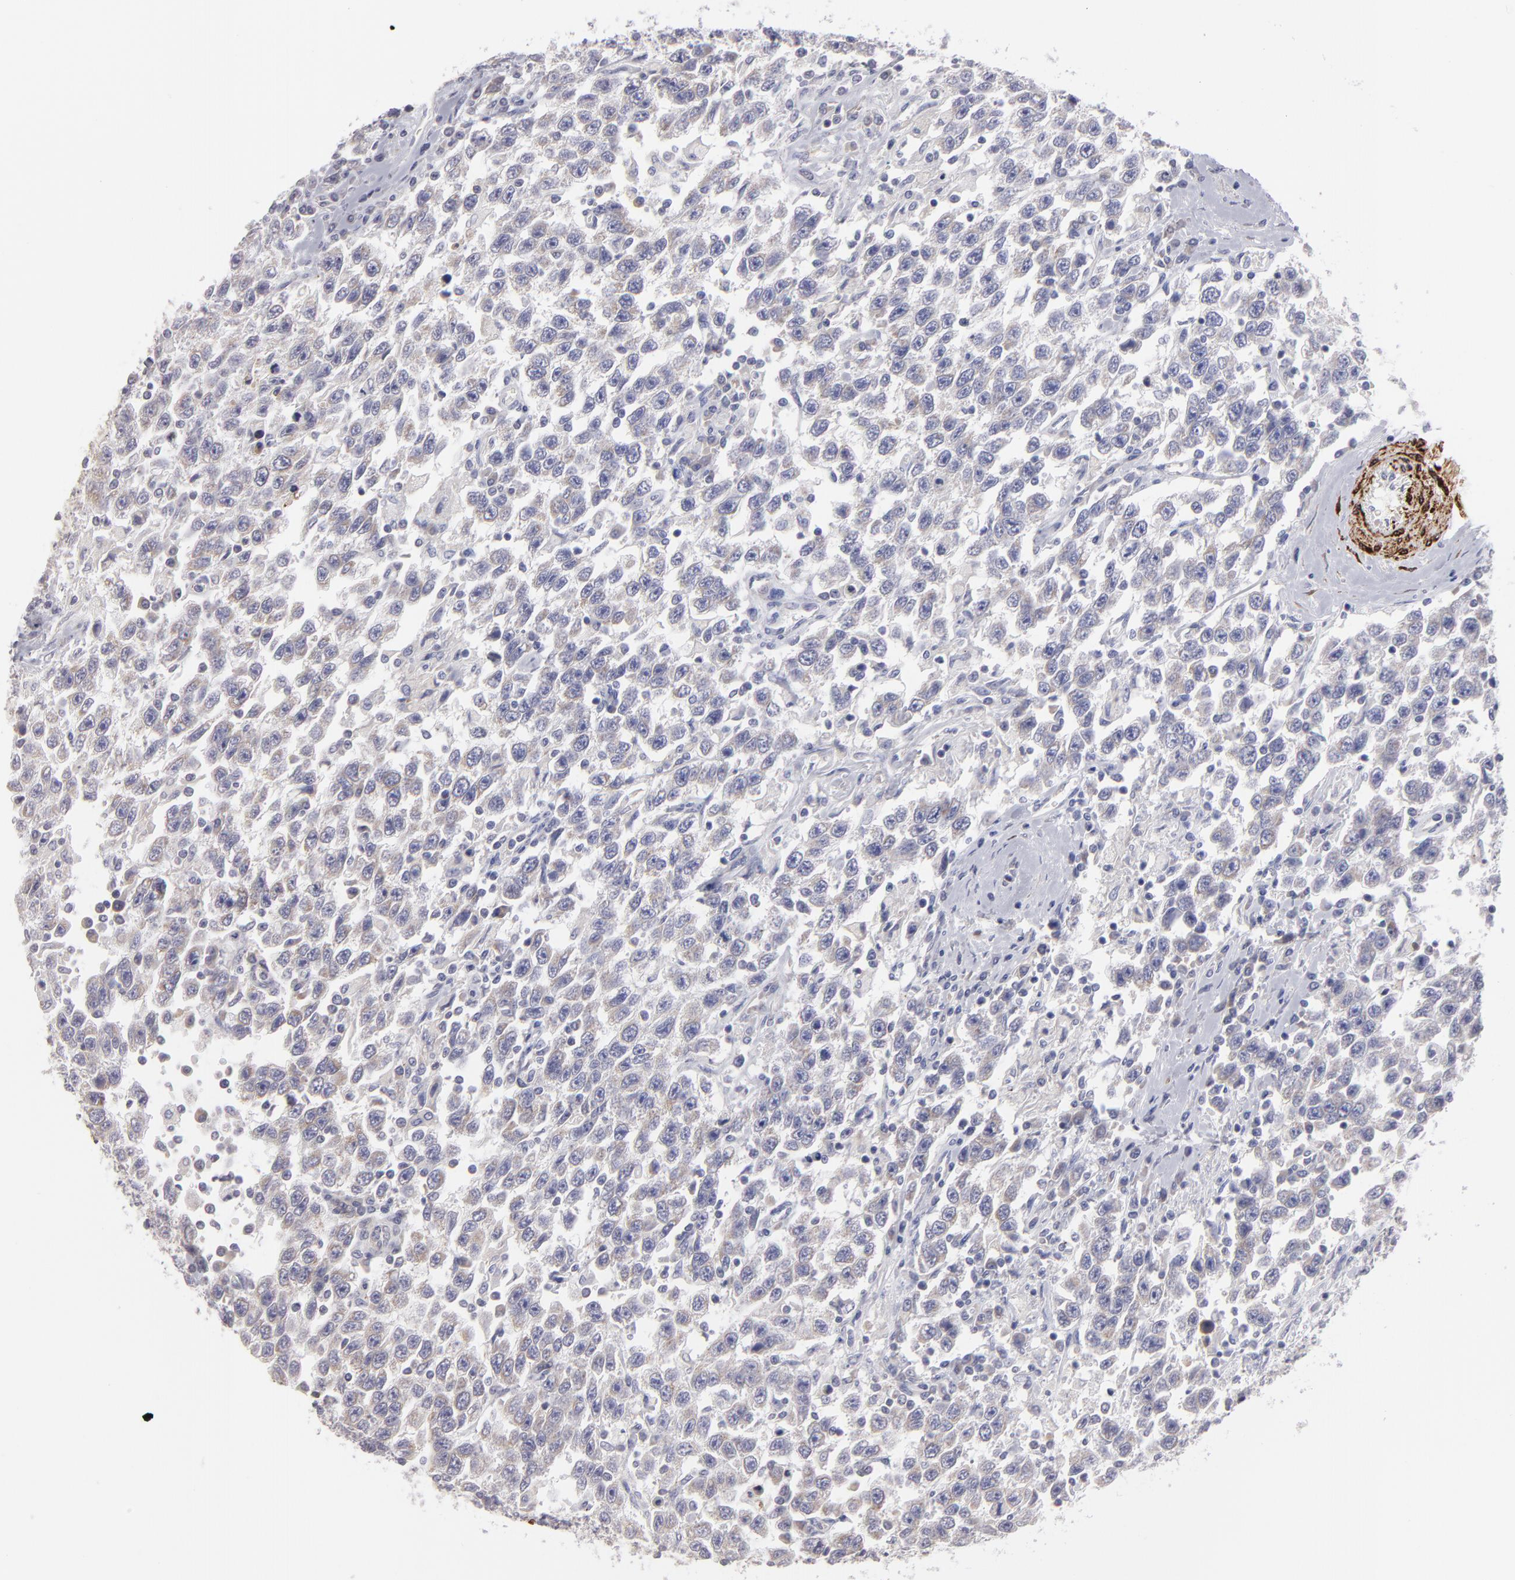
{"staining": {"intensity": "weak", "quantity": ">75%", "location": "cytoplasmic/membranous"}, "tissue": "testis cancer", "cell_type": "Tumor cells", "image_type": "cancer", "snomed": [{"axis": "morphology", "description": "Seminoma, NOS"}, {"axis": "topography", "description": "Testis"}], "caption": "Immunohistochemistry of seminoma (testis) displays low levels of weak cytoplasmic/membranous expression in approximately >75% of tumor cells. (brown staining indicates protein expression, while blue staining denotes nuclei).", "gene": "SLMAP", "patient": {"sex": "male", "age": 41}}